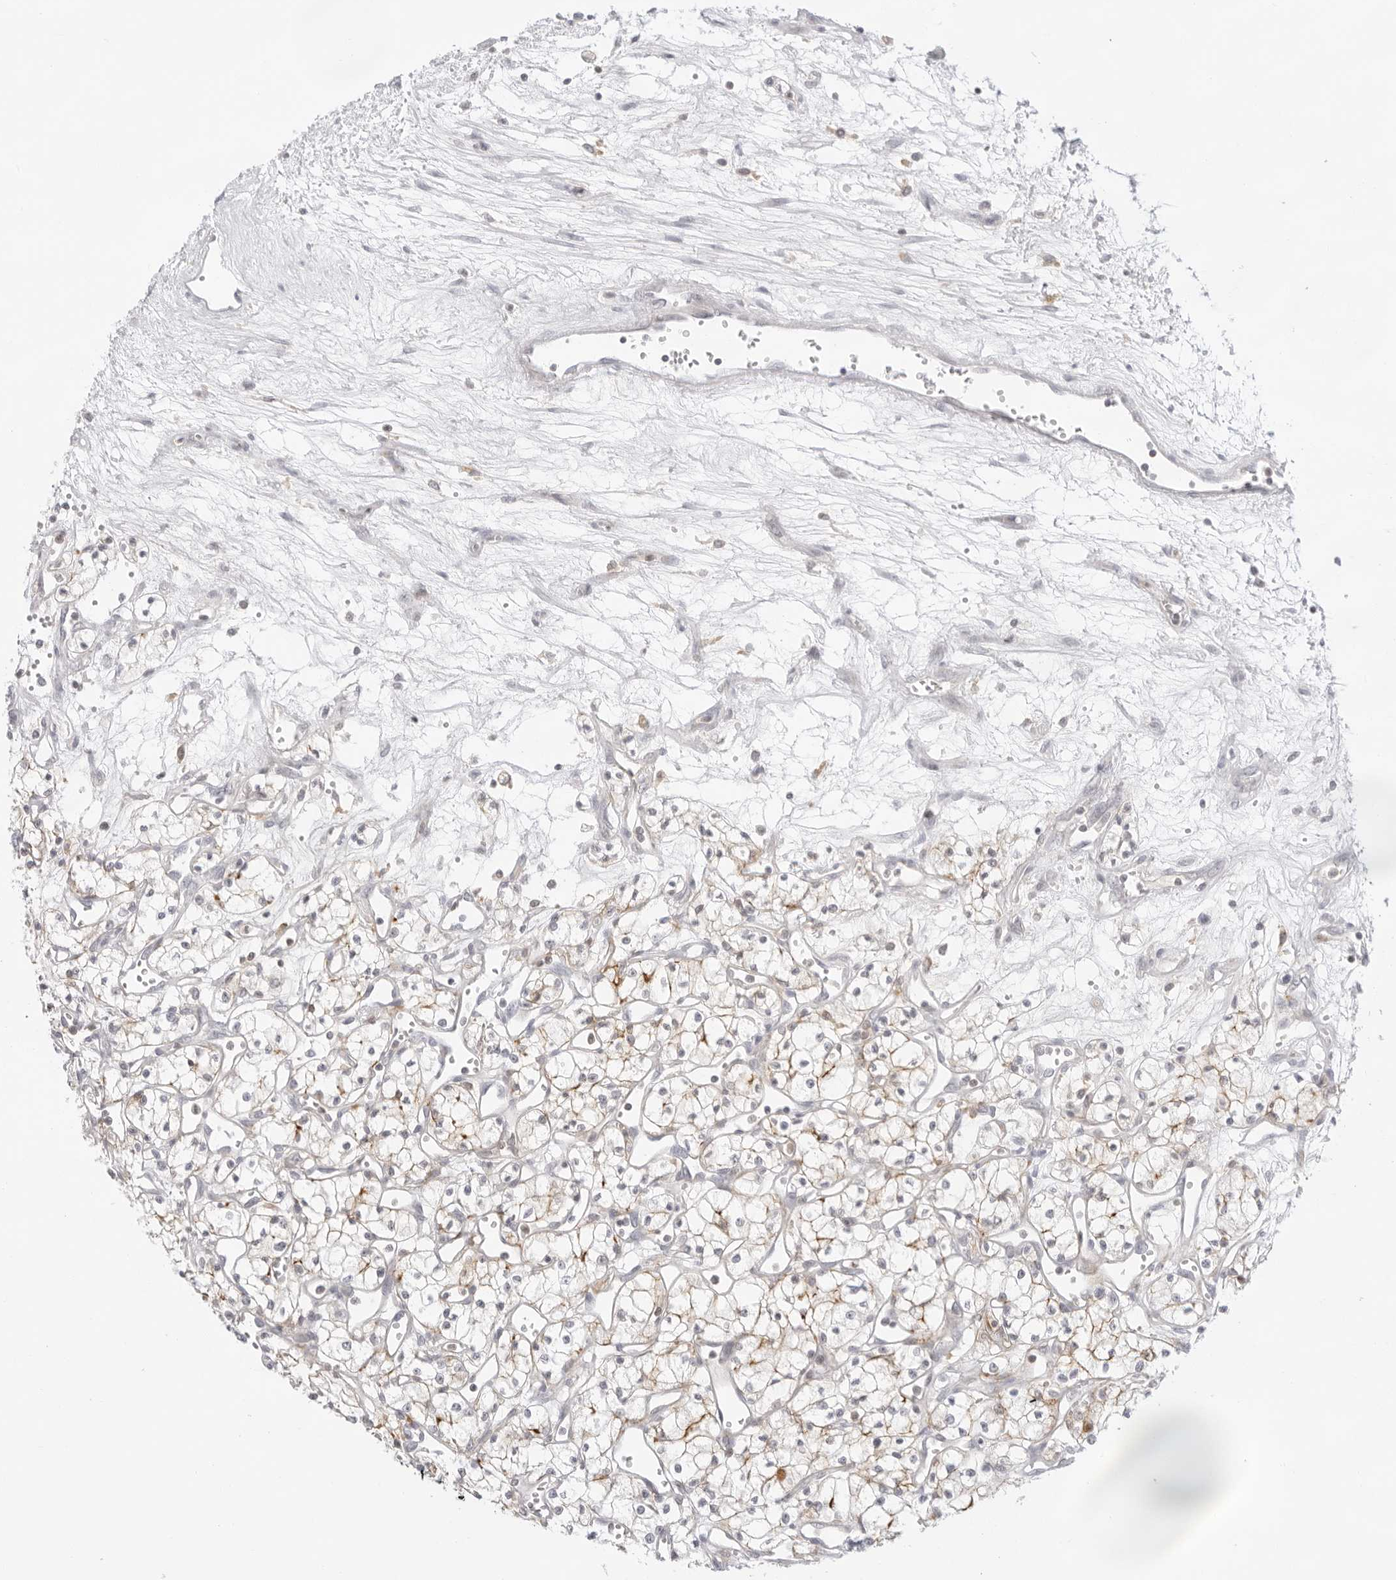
{"staining": {"intensity": "moderate", "quantity": "<25%", "location": "cytoplasmic/membranous"}, "tissue": "renal cancer", "cell_type": "Tumor cells", "image_type": "cancer", "snomed": [{"axis": "morphology", "description": "Adenocarcinoma, NOS"}, {"axis": "topography", "description": "Kidney"}], "caption": "Immunohistochemistry (IHC) of human renal cancer exhibits low levels of moderate cytoplasmic/membranous positivity in approximately <25% of tumor cells.", "gene": "TNFRSF14", "patient": {"sex": "male", "age": 59}}